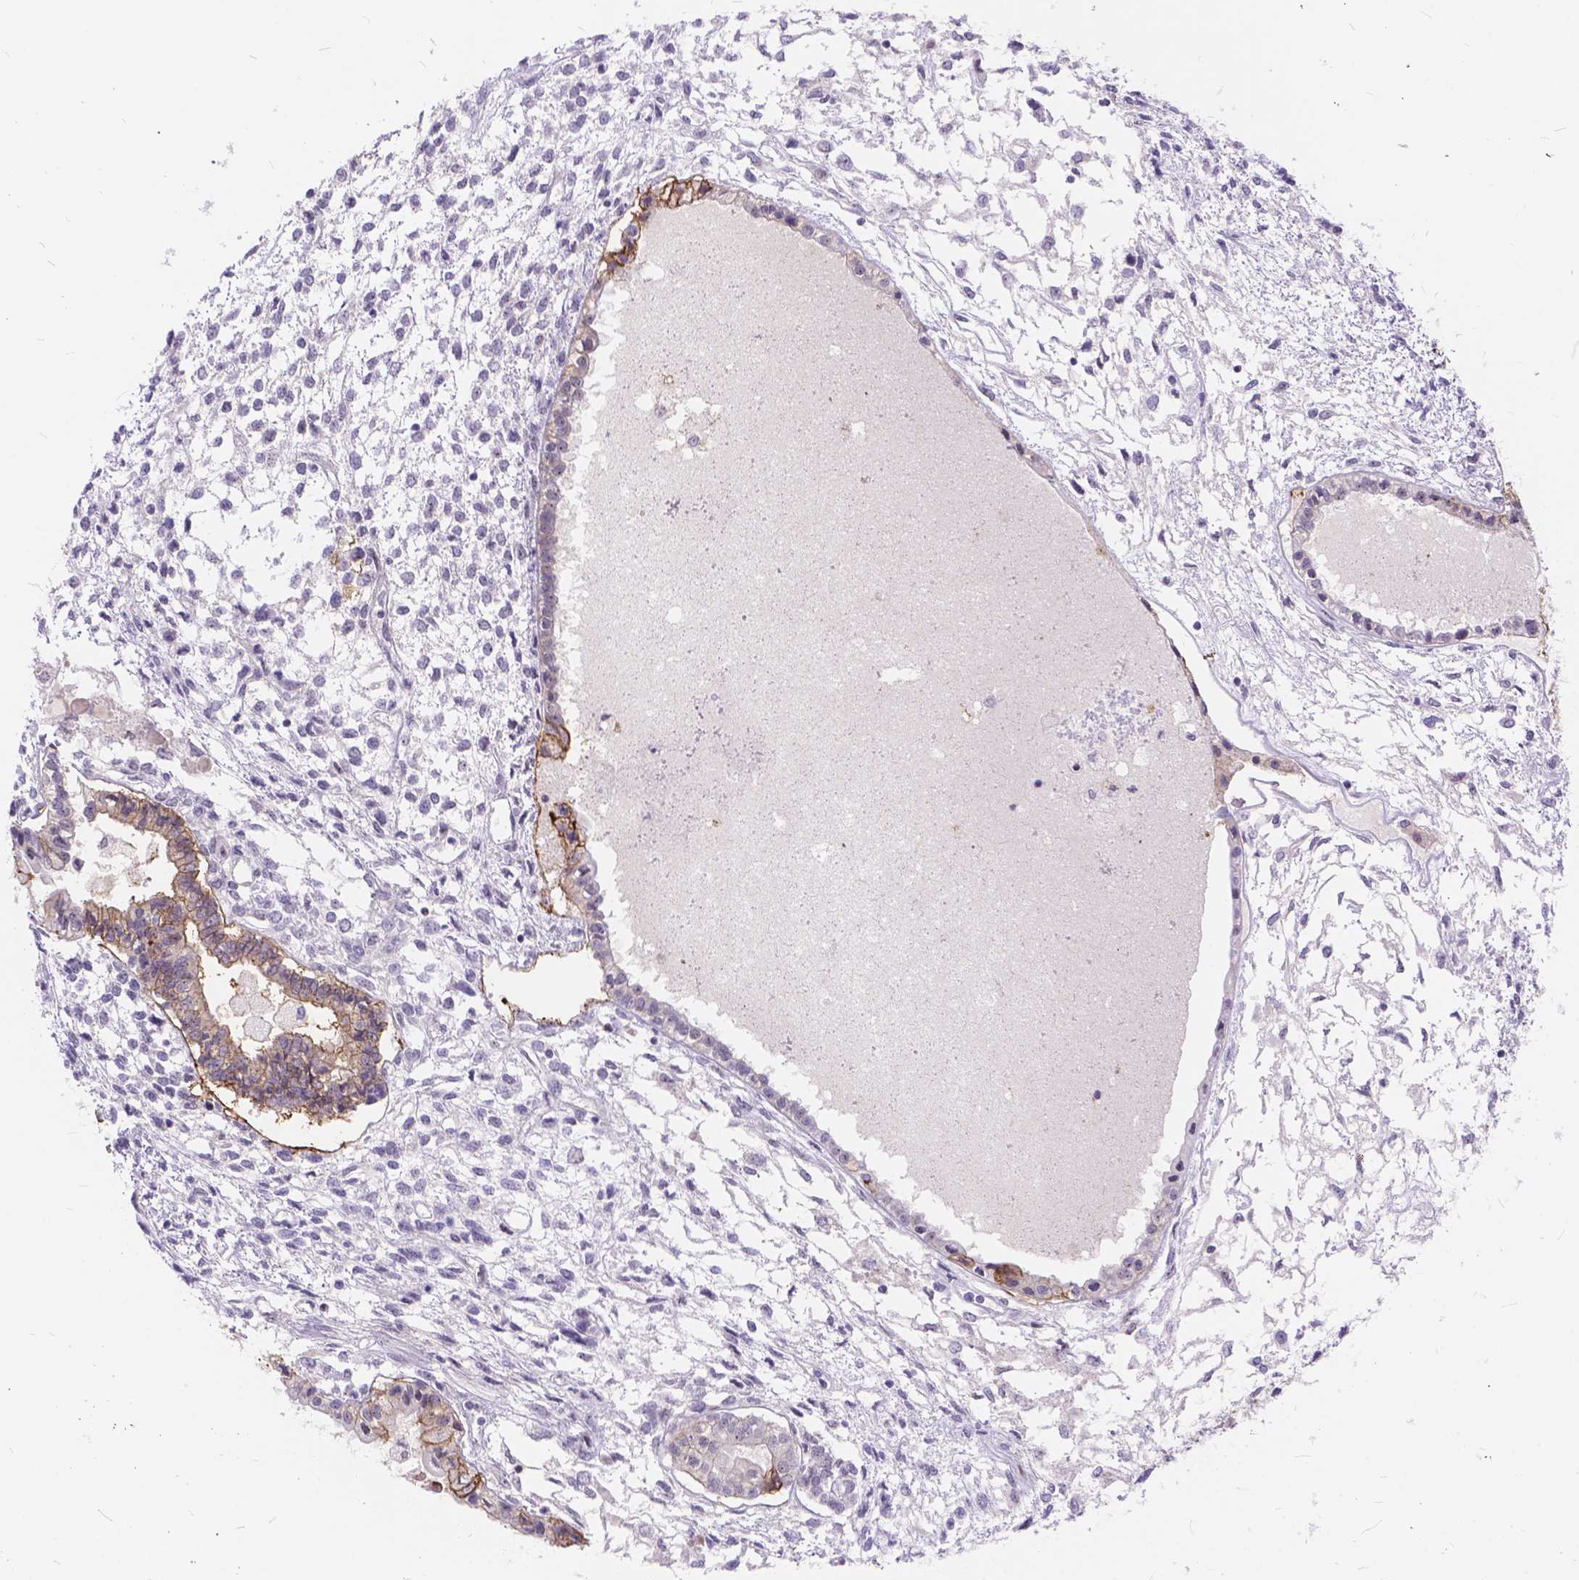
{"staining": {"intensity": "strong", "quantity": "25%-75%", "location": "cytoplasmic/membranous"}, "tissue": "testis cancer", "cell_type": "Tumor cells", "image_type": "cancer", "snomed": [{"axis": "morphology", "description": "Carcinoma, Embryonal, NOS"}, {"axis": "topography", "description": "Testis"}], "caption": "This is a photomicrograph of immunohistochemistry (IHC) staining of testis embryonal carcinoma, which shows strong positivity in the cytoplasmic/membranous of tumor cells.", "gene": "MAN2C1", "patient": {"sex": "male", "age": 37}}